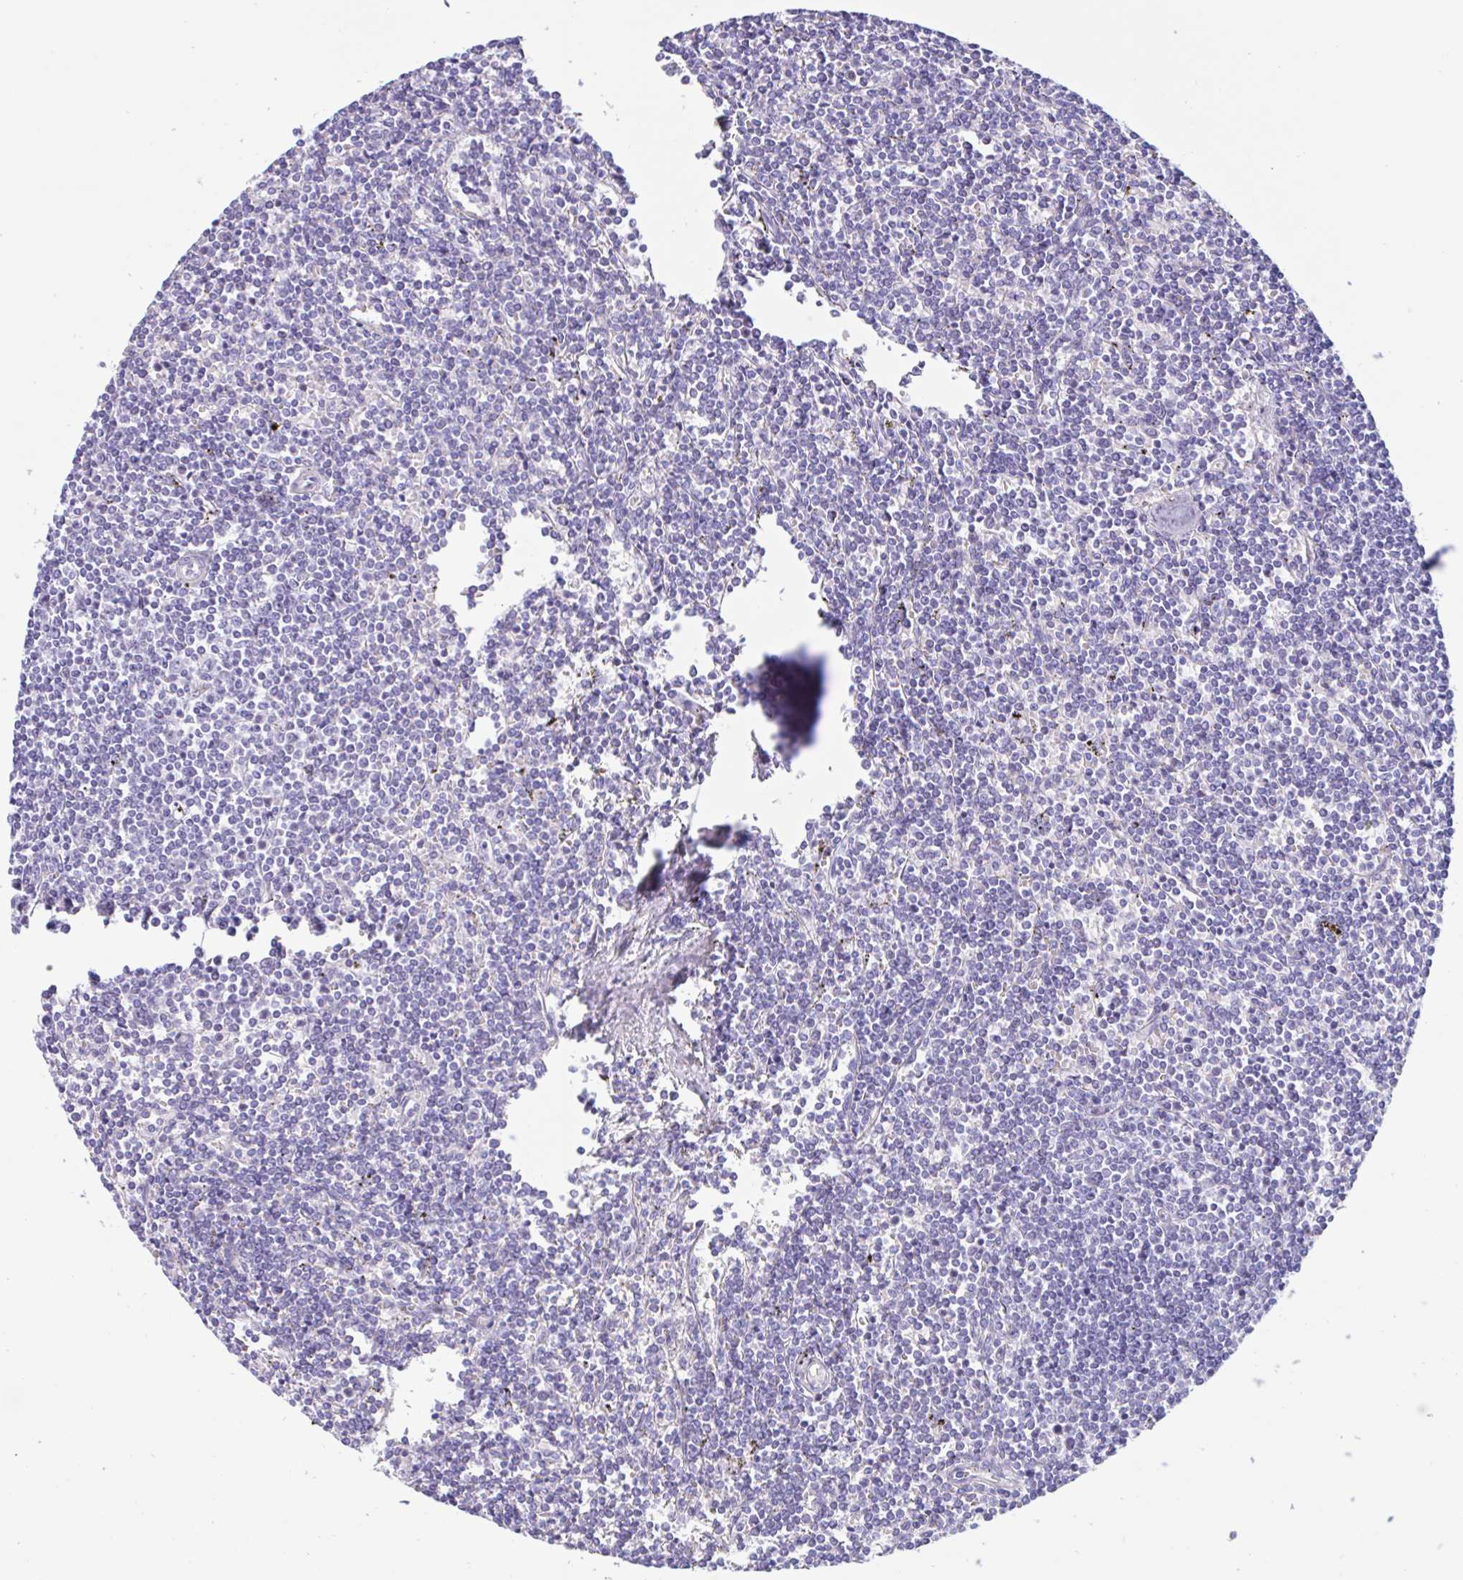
{"staining": {"intensity": "negative", "quantity": "none", "location": "none"}, "tissue": "lymphoma", "cell_type": "Tumor cells", "image_type": "cancer", "snomed": [{"axis": "morphology", "description": "Malignant lymphoma, non-Hodgkin's type, Low grade"}, {"axis": "topography", "description": "Spleen"}], "caption": "Protein analysis of lymphoma exhibits no significant staining in tumor cells.", "gene": "MRGPRG", "patient": {"sex": "male", "age": 78}}